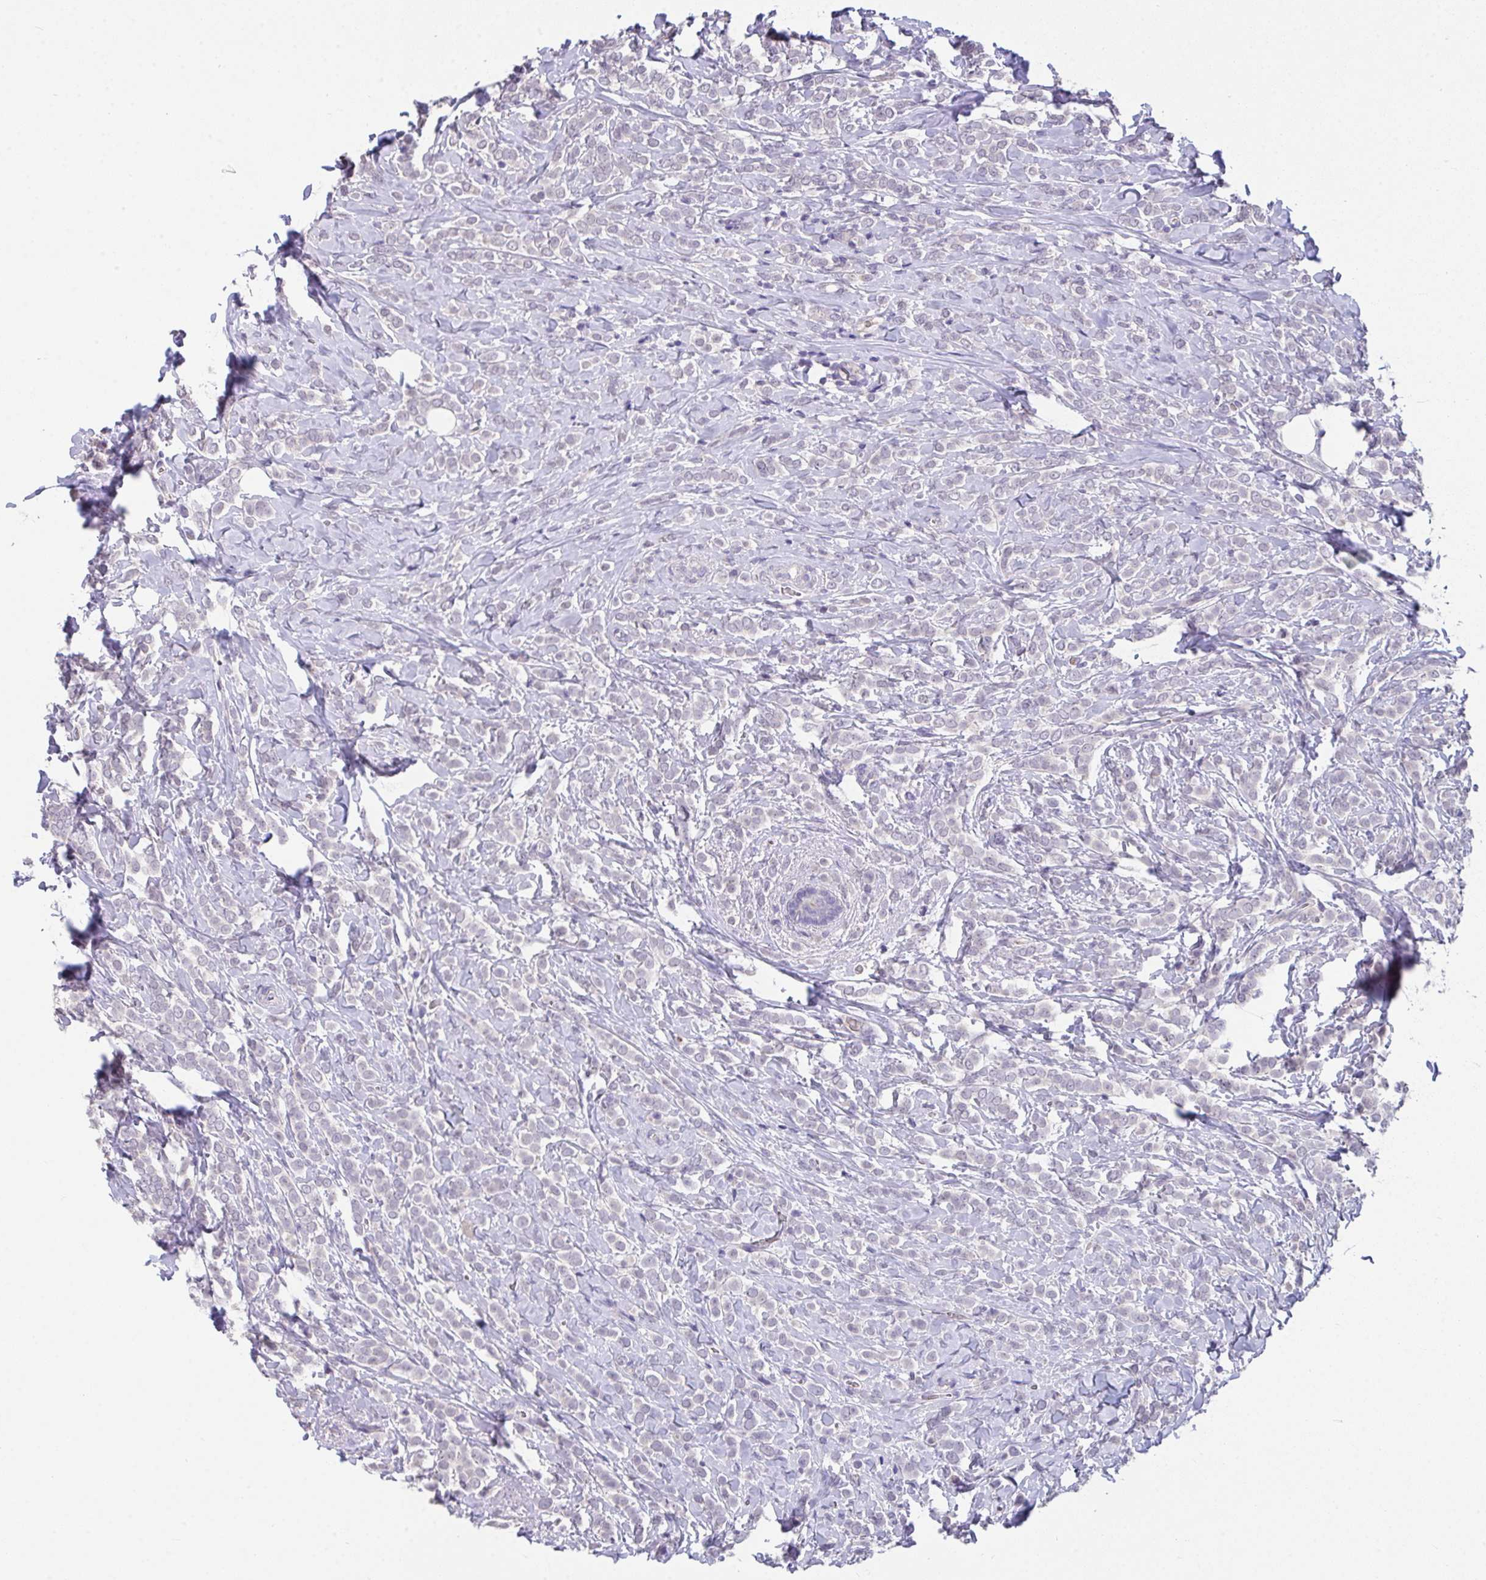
{"staining": {"intensity": "negative", "quantity": "none", "location": "none"}, "tissue": "breast cancer", "cell_type": "Tumor cells", "image_type": "cancer", "snomed": [{"axis": "morphology", "description": "Lobular carcinoma"}, {"axis": "topography", "description": "Breast"}], "caption": "The photomicrograph exhibits no staining of tumor cells in breast cancer.", "gene": "GLTPD2", "patient": {"sex": "female", "age": 49}}